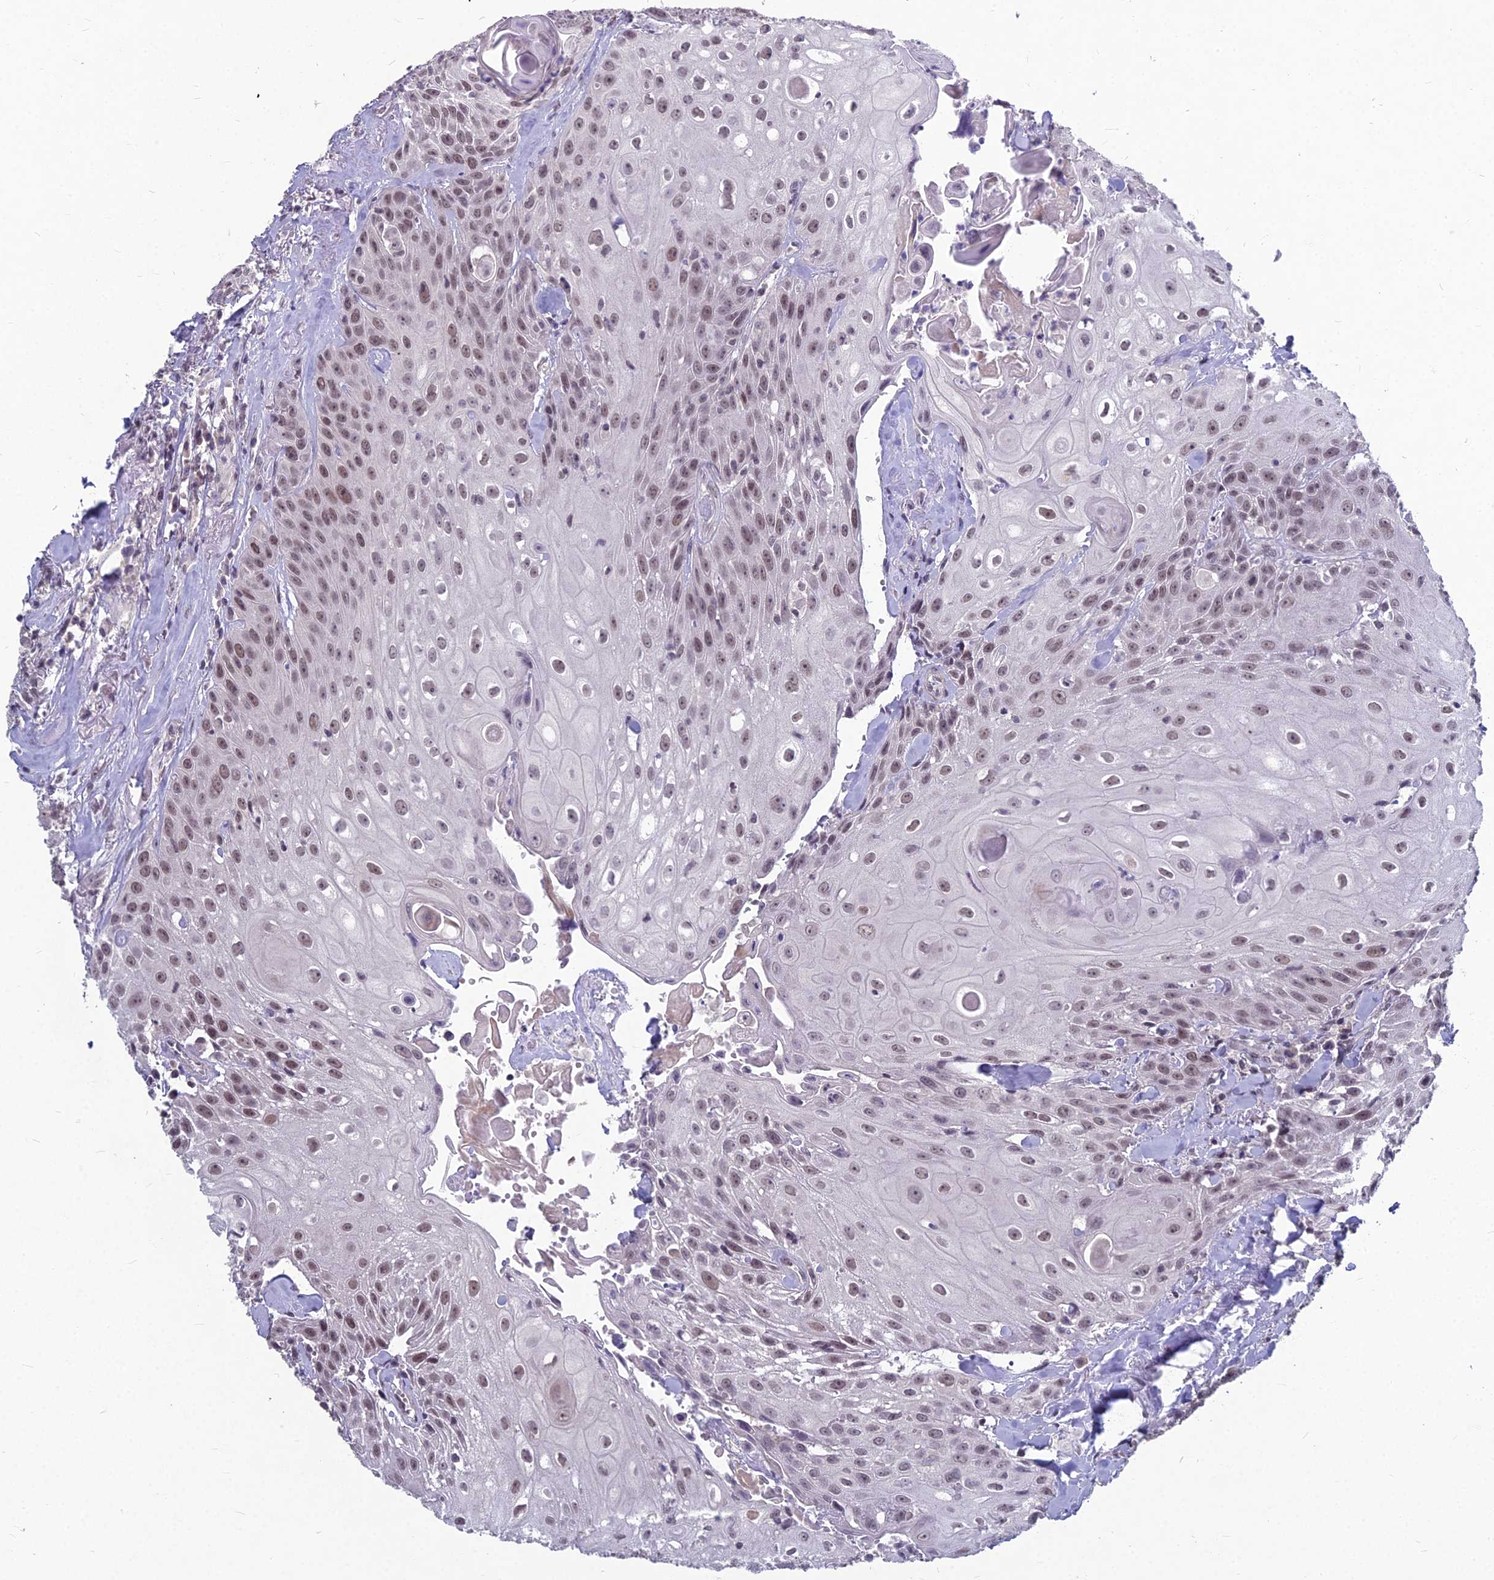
{"staining": {"intensity": "moderate", "quantity": ">75%", "location": "nuclear"}, "tissue": "head and neck cancer", "cell_type": "Tumor cells", "image_type": "cancer", "snomed": [{"axis": "morphology", "description": "Squamous cell carcinoma, NOS"}, {"axis": "topography", "description": "Oral tissue"}, {"axis": "topography", "description": "Head-Neck"}], "caption": "Protein staining shows moderate nuclear expression in approximately >75% of tumor cells in head and neck cancer. (brown staining indicates protein expression, while blue staining denotes nuclei).", "gene": "KAT7", "patient": {"sex": "female", "age": 82}}